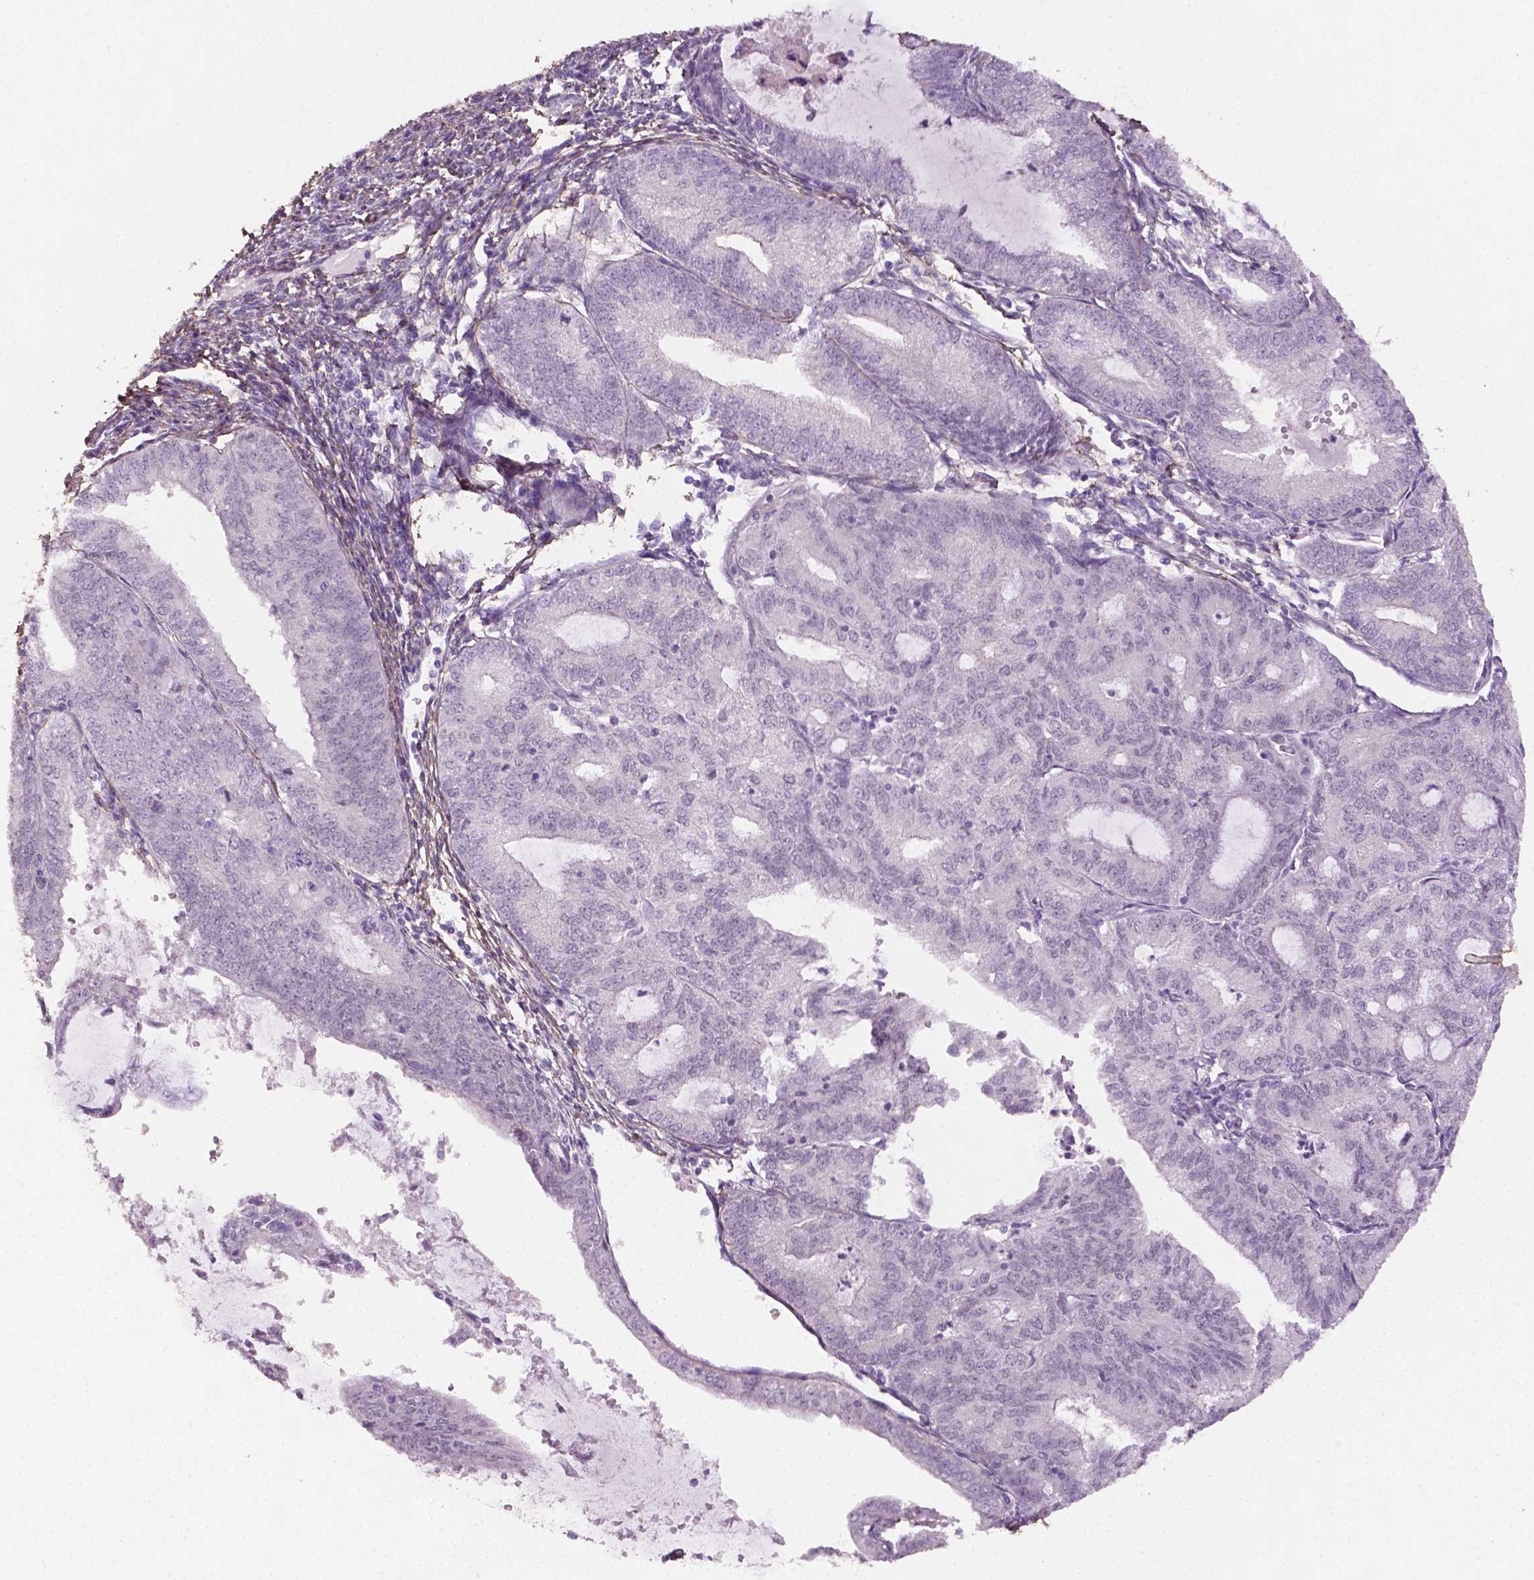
{"staining": {"intensity": "negative", "quantity": "none", "location": "none"}, "tissue": "endometrial cancer", "cell_type": "Tumor cells", "image_type": "cancer", "snomed": [{"axis": "morphology", "description": "Adenocarcinoma, NOS"}, {"axis": "topography", "description": "Endometrium"}], "caption": "Adenocarcinoma (endometrial) was stained to show a protein in brown. There is no significant expression in tumor cells.", "gene": "DLG2", "patient": {"sex": "female", "age": 70}}